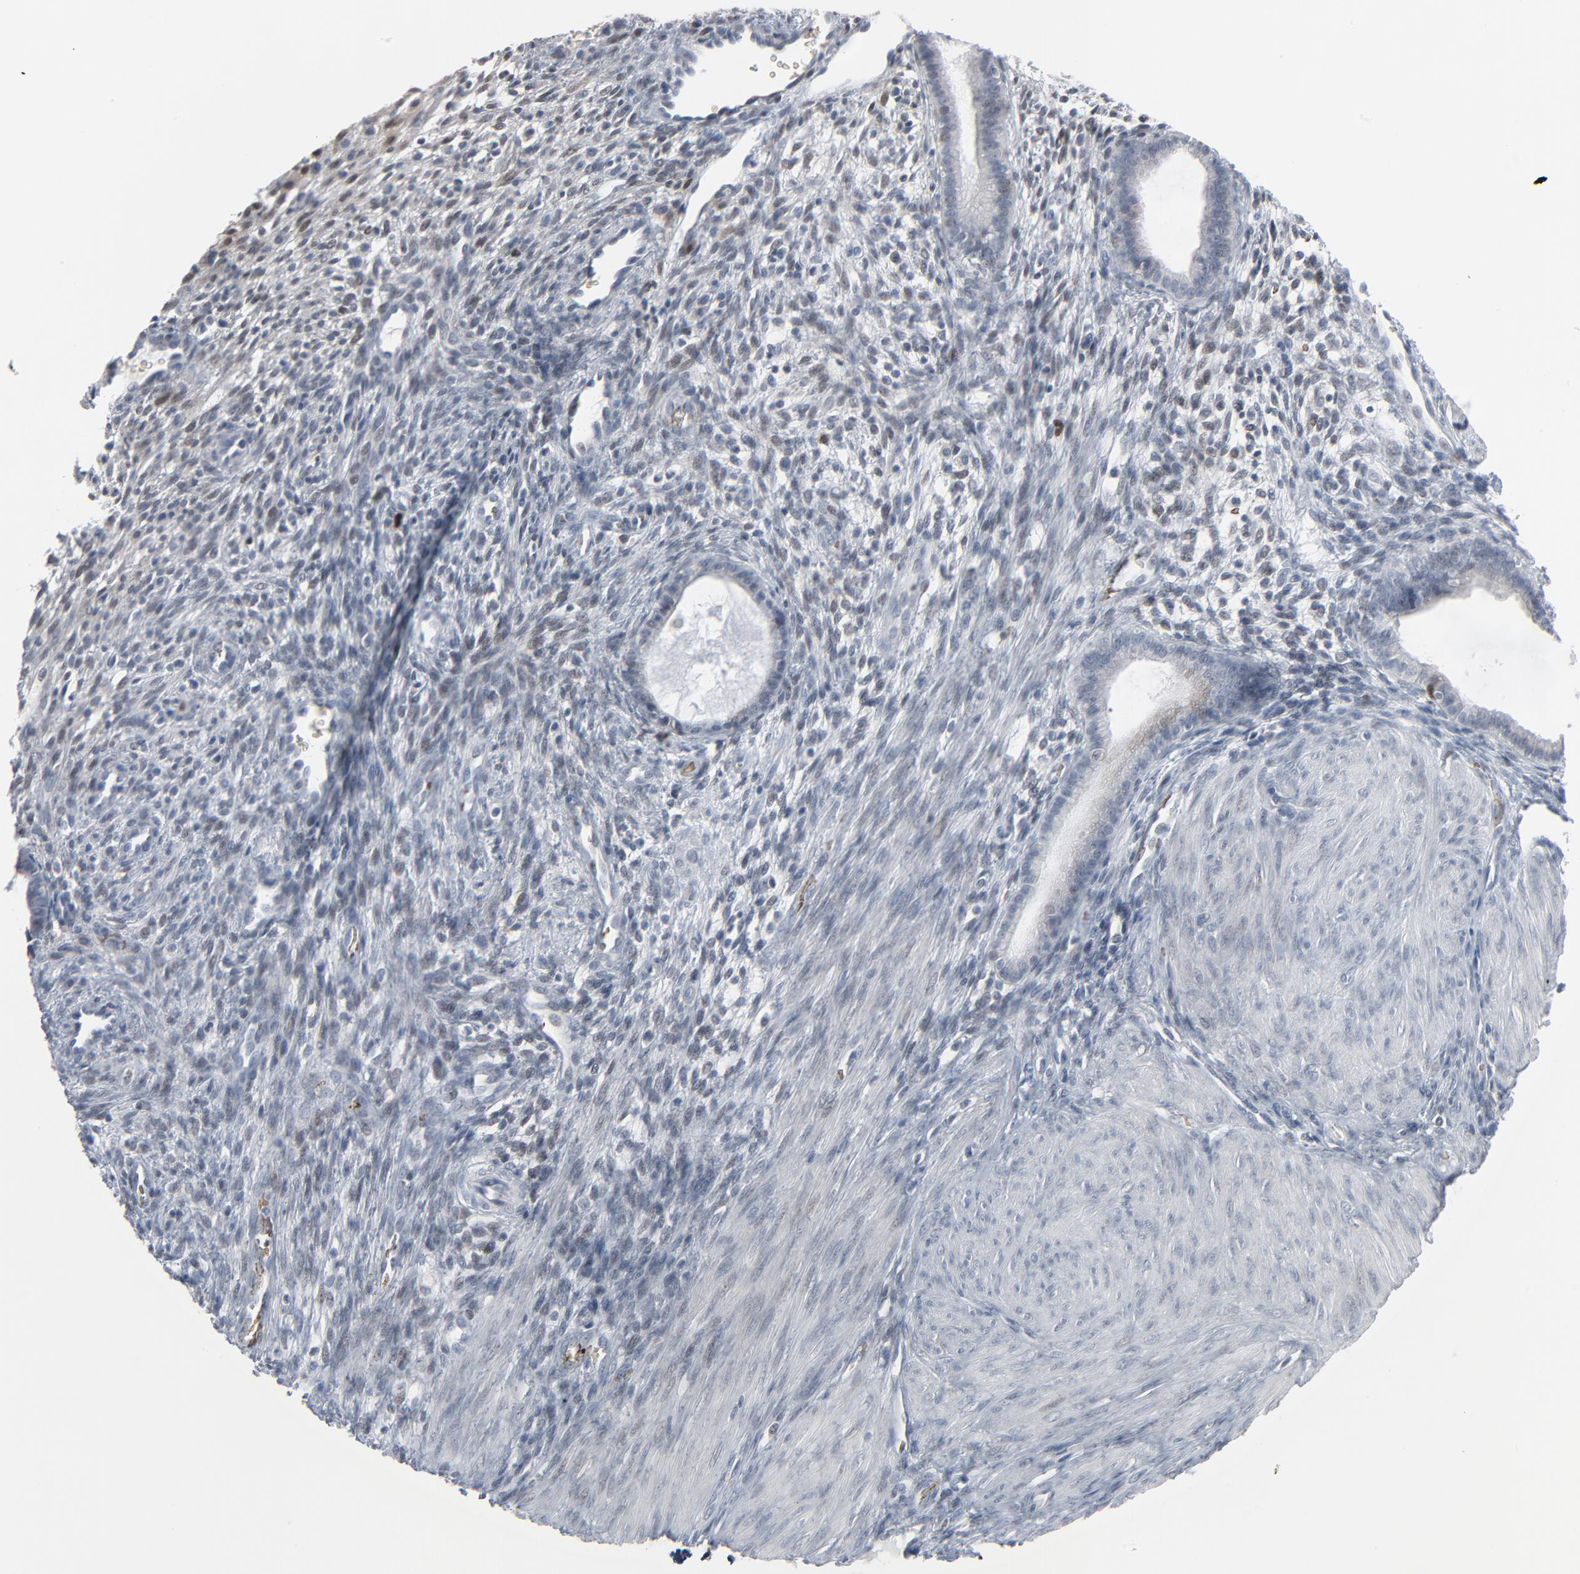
{"staining": {"intensity": "negative", "quantity": "none", "location": "none"}, "tissue": "endometrium", "cell_type": "Cells in endometrial stroma", "image_type": "normal", "snomed": [{"axis": "morphology", "description": "Normal tissue, NOS"}, {"axis": "topography", "description": "Endometrium"}], "caption": "This is a histopathology image of immunohistochemistry staining of normal endometrium, which shows no staining in cells in endometrial stroma.", "gene": "SAGE1", "patient": {"sex": "female", "age": 72}}